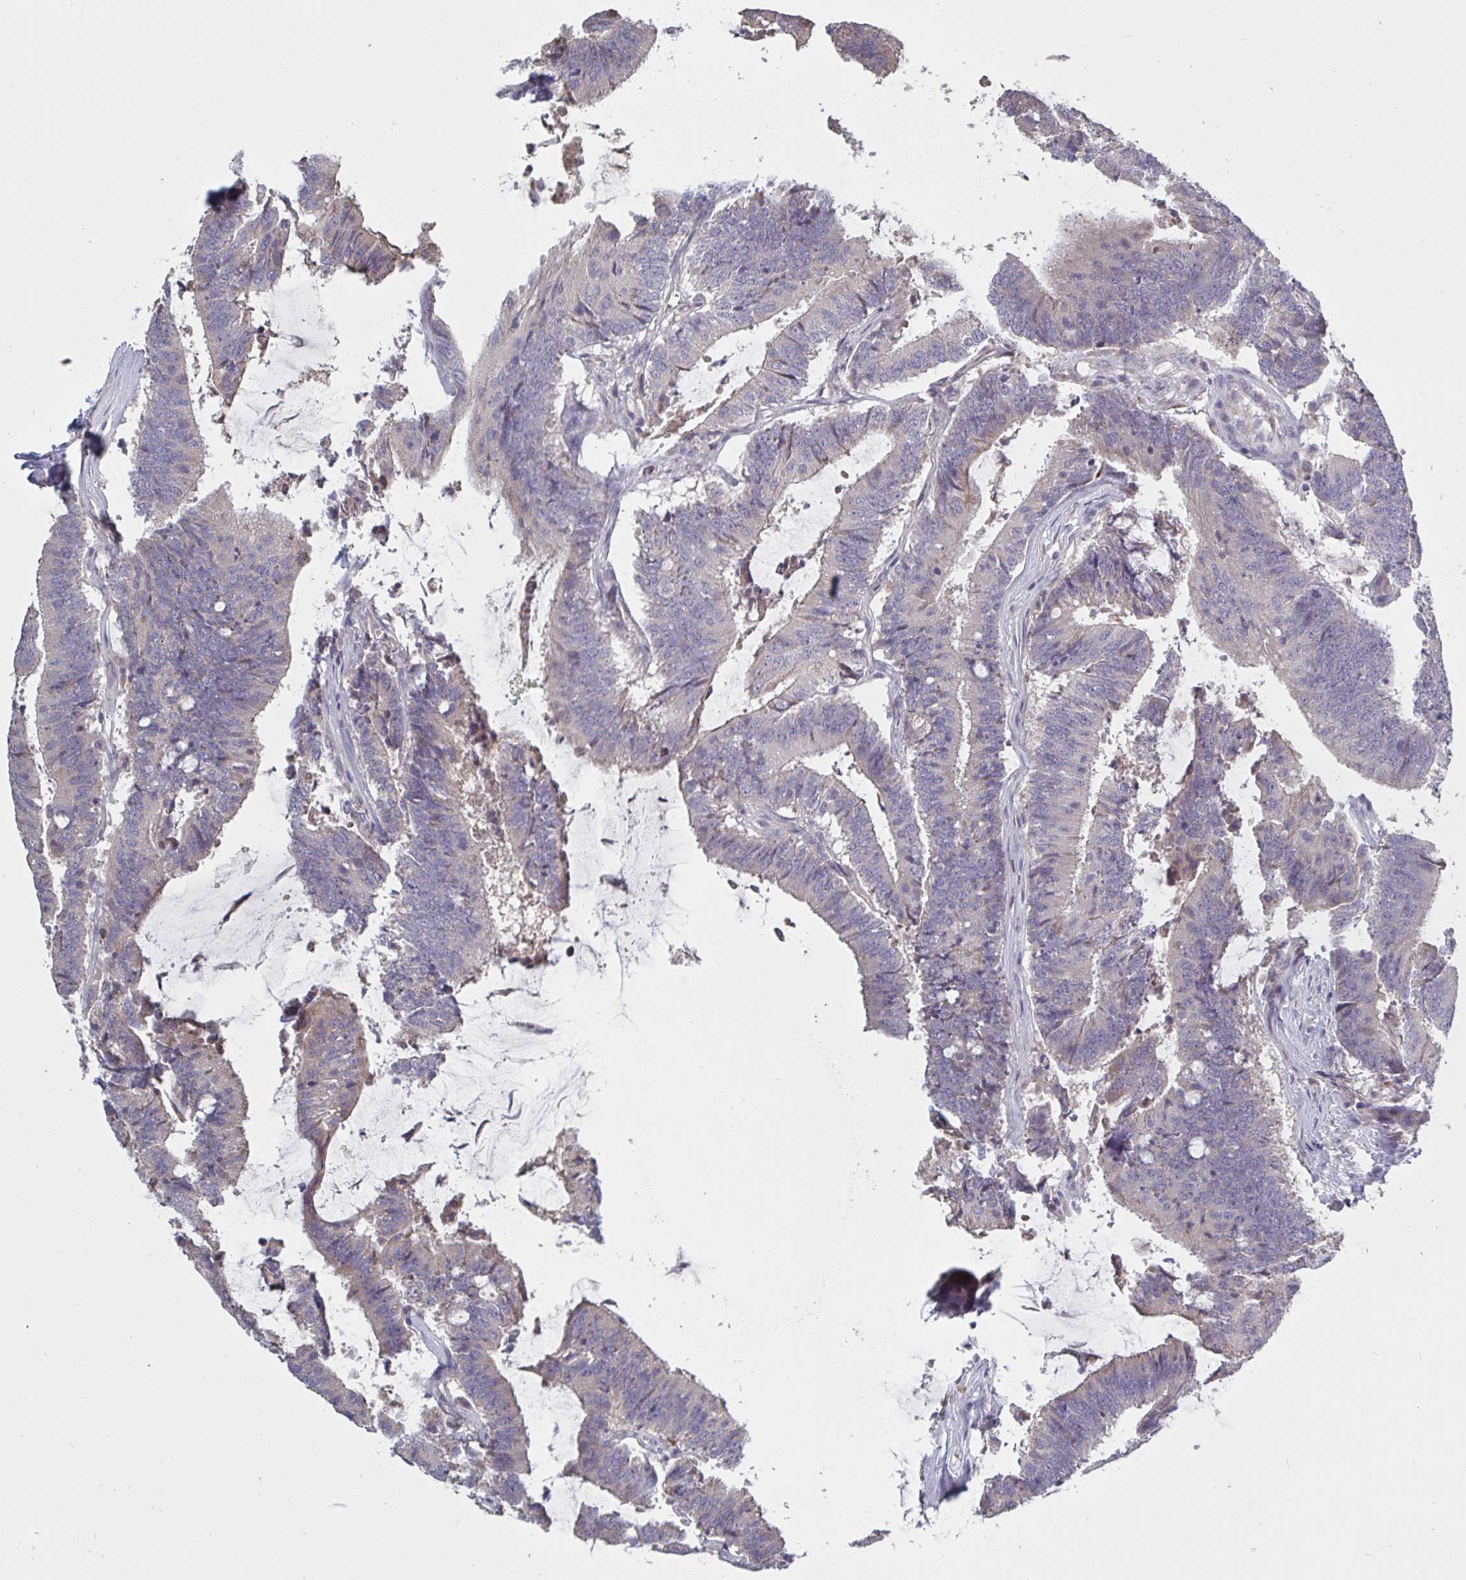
{"staining": {"intensity": "negative", "quantity": "none", "location": "none"}, "tissue": "colorectal cancer", "cell_type": "Tumor cells", "image_type": "cancer", "snomed": [{"axis": "morphology", "description": "Adenocarcinoma, NOS"}, {"axis": "topography", "description": "Colon"}], "caption": "Micrograph shows no significant protein positivity in tumor cells of colorectal cancer (adenocarcinoma).", "gene": "CD1E", "patient": {"sex": "female", "age": 43}}